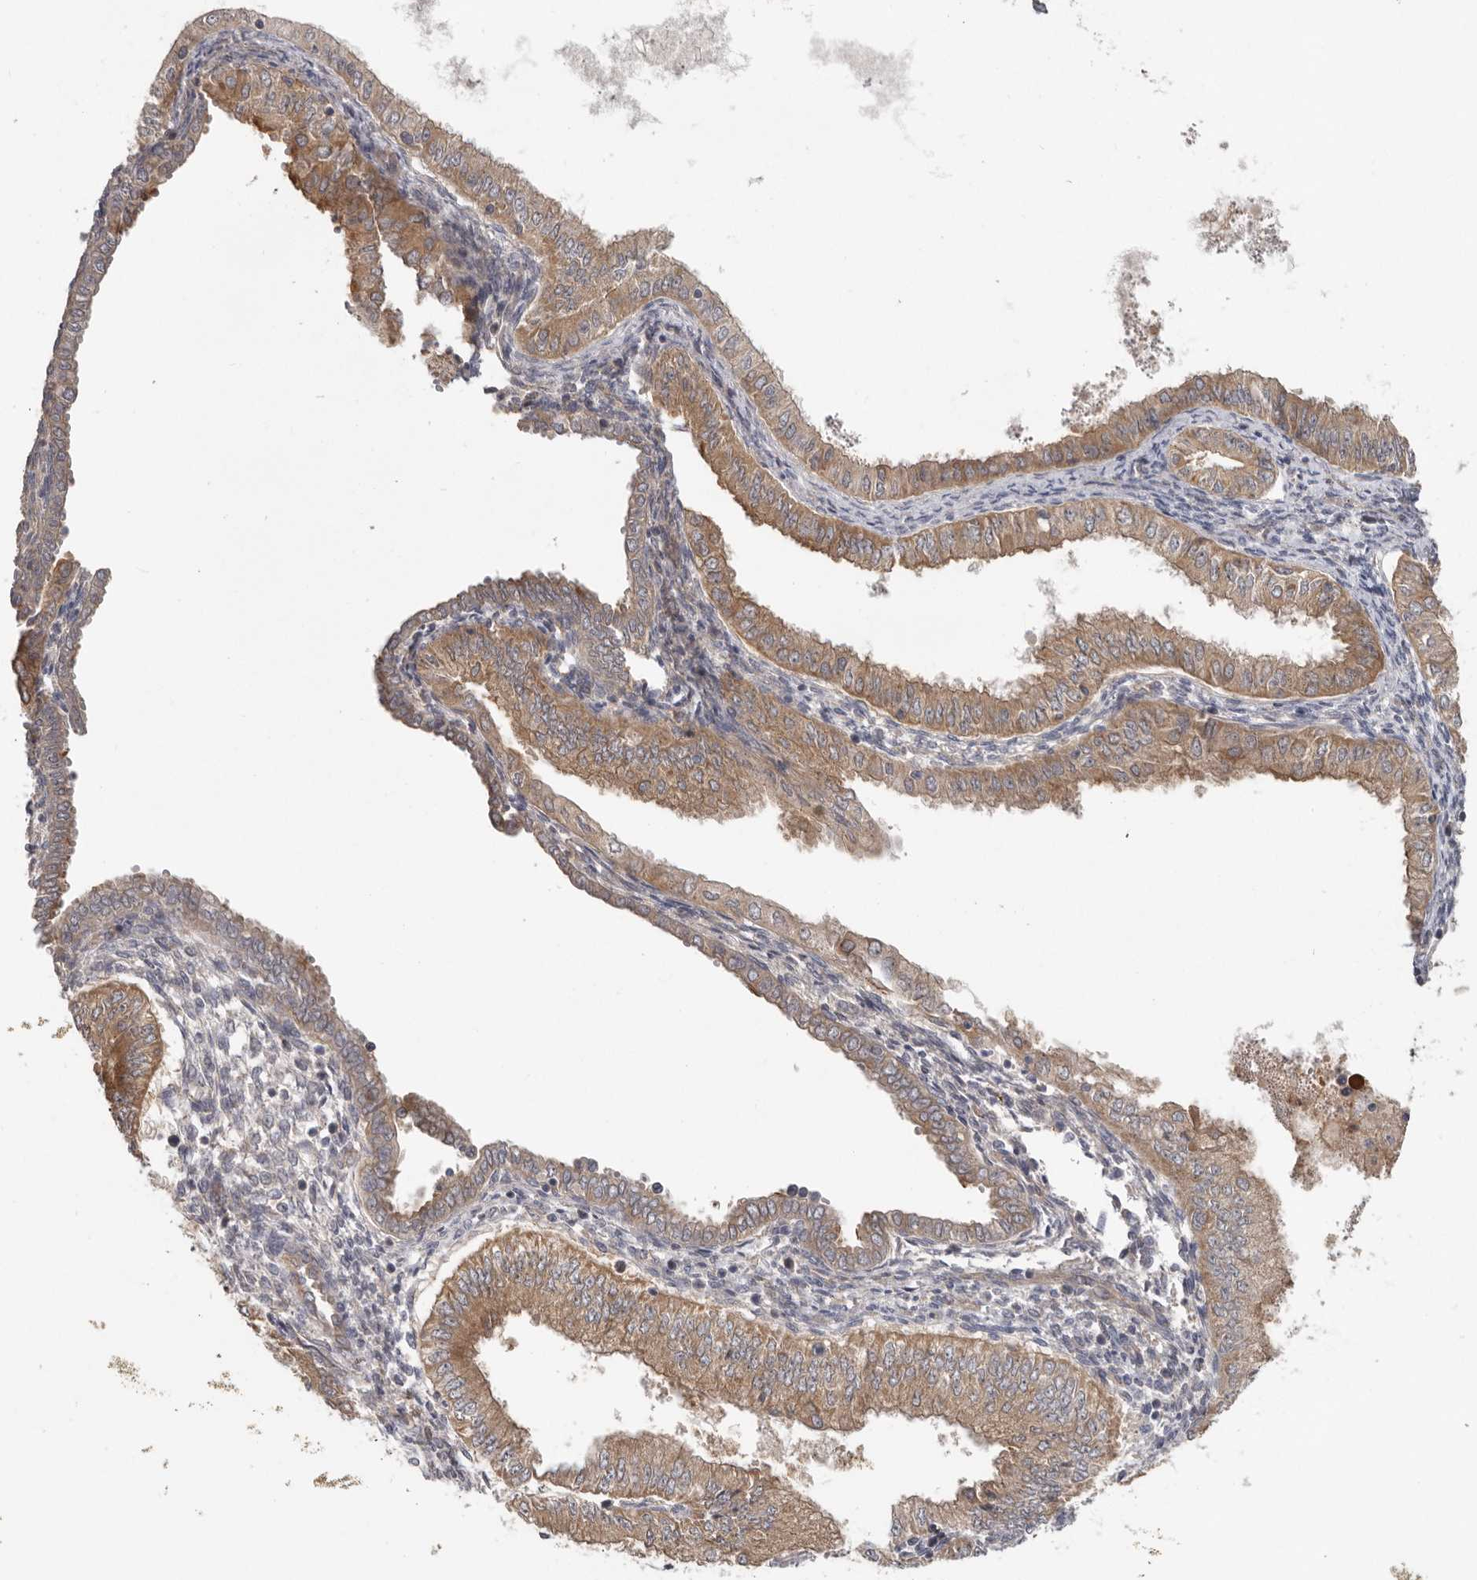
{"staining": {"intensity": "moderate", "quantity": ">75%", "location": "cytoplasmic/membranous"}, "tissue": "endometrial cancer", "cell_type": "Tumor cells", "image_type": "cancer", "snomed": [{"axis": "morphology", "description": "Normal tissue, NOS"}, {"axis": "morphology", "description": "Adenocarcinoma, NOS"}, {"axis": "topography", "description": "Endometrium"}], "caption": "This micrograph exhibits immunohistochemistry (IHC) staining of adenocarcinoma (endometrial), with medium moderate cytoplasmic/membranous staining in approximately >75% of tumor cells.", "gene": "HINT3", "patient": {"sex": "female", "age": 53}}